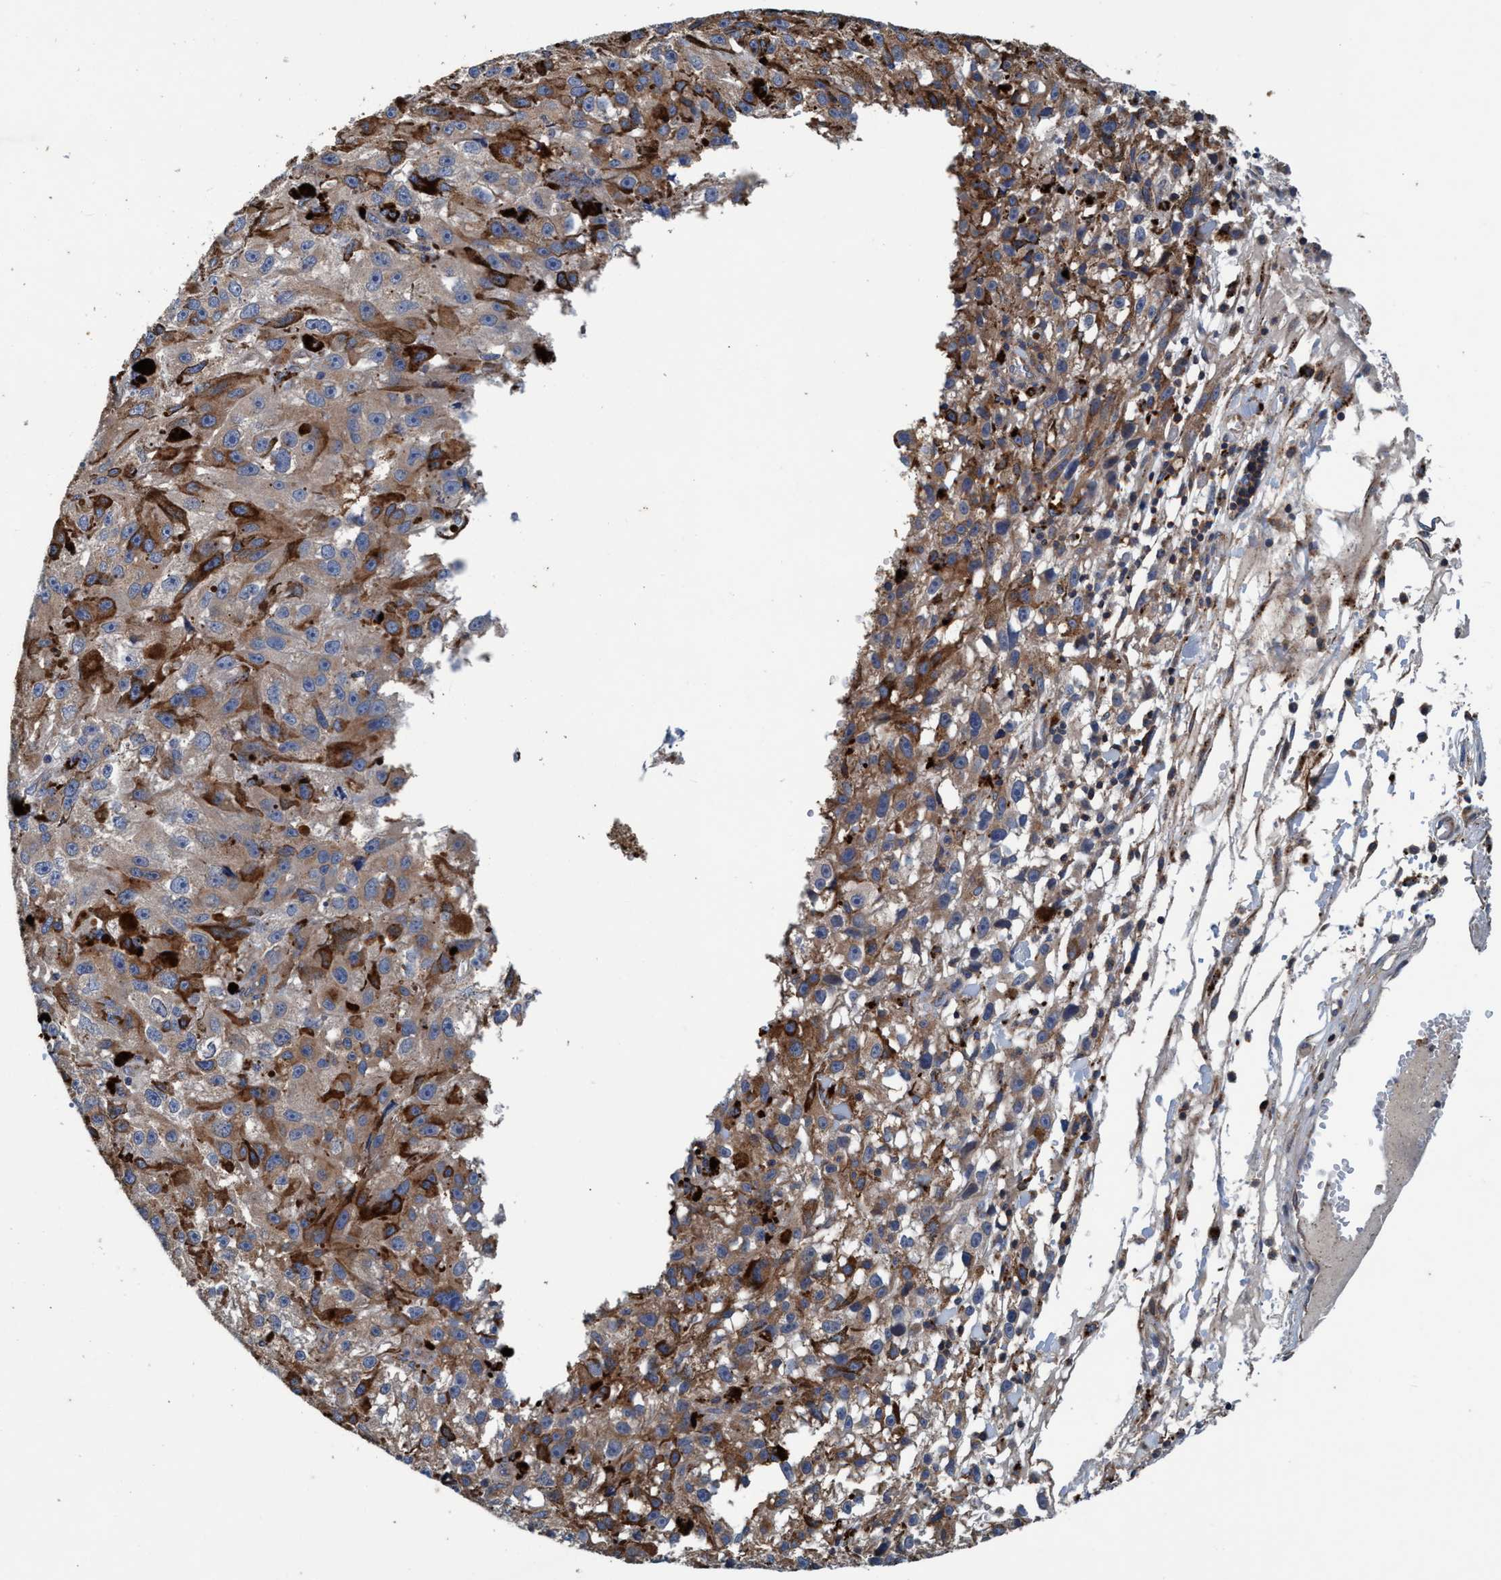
{"staining": {"intensity": "strong", "quantity": ">75%", "location": "cytoplasmic/membranous"}, "tissue": "melanoma", "cell_type": "Tumor cells", "image_type": "cancer", "snomed": [{"axis": "morphology", "description": "Malignant melanoma, NOS"}, {"axis": "topography", "description": "Skin"}], "caption": "Immunohistochemistry (DAB (3,3'-diaminobenzidine)) staining of human malignant melanoma reveals strong cytoplasmic/membranous protein staining in about >75% of tumor cells.", "gene": "ENDOG", "patient": {"sex": "female", "age": 104}}